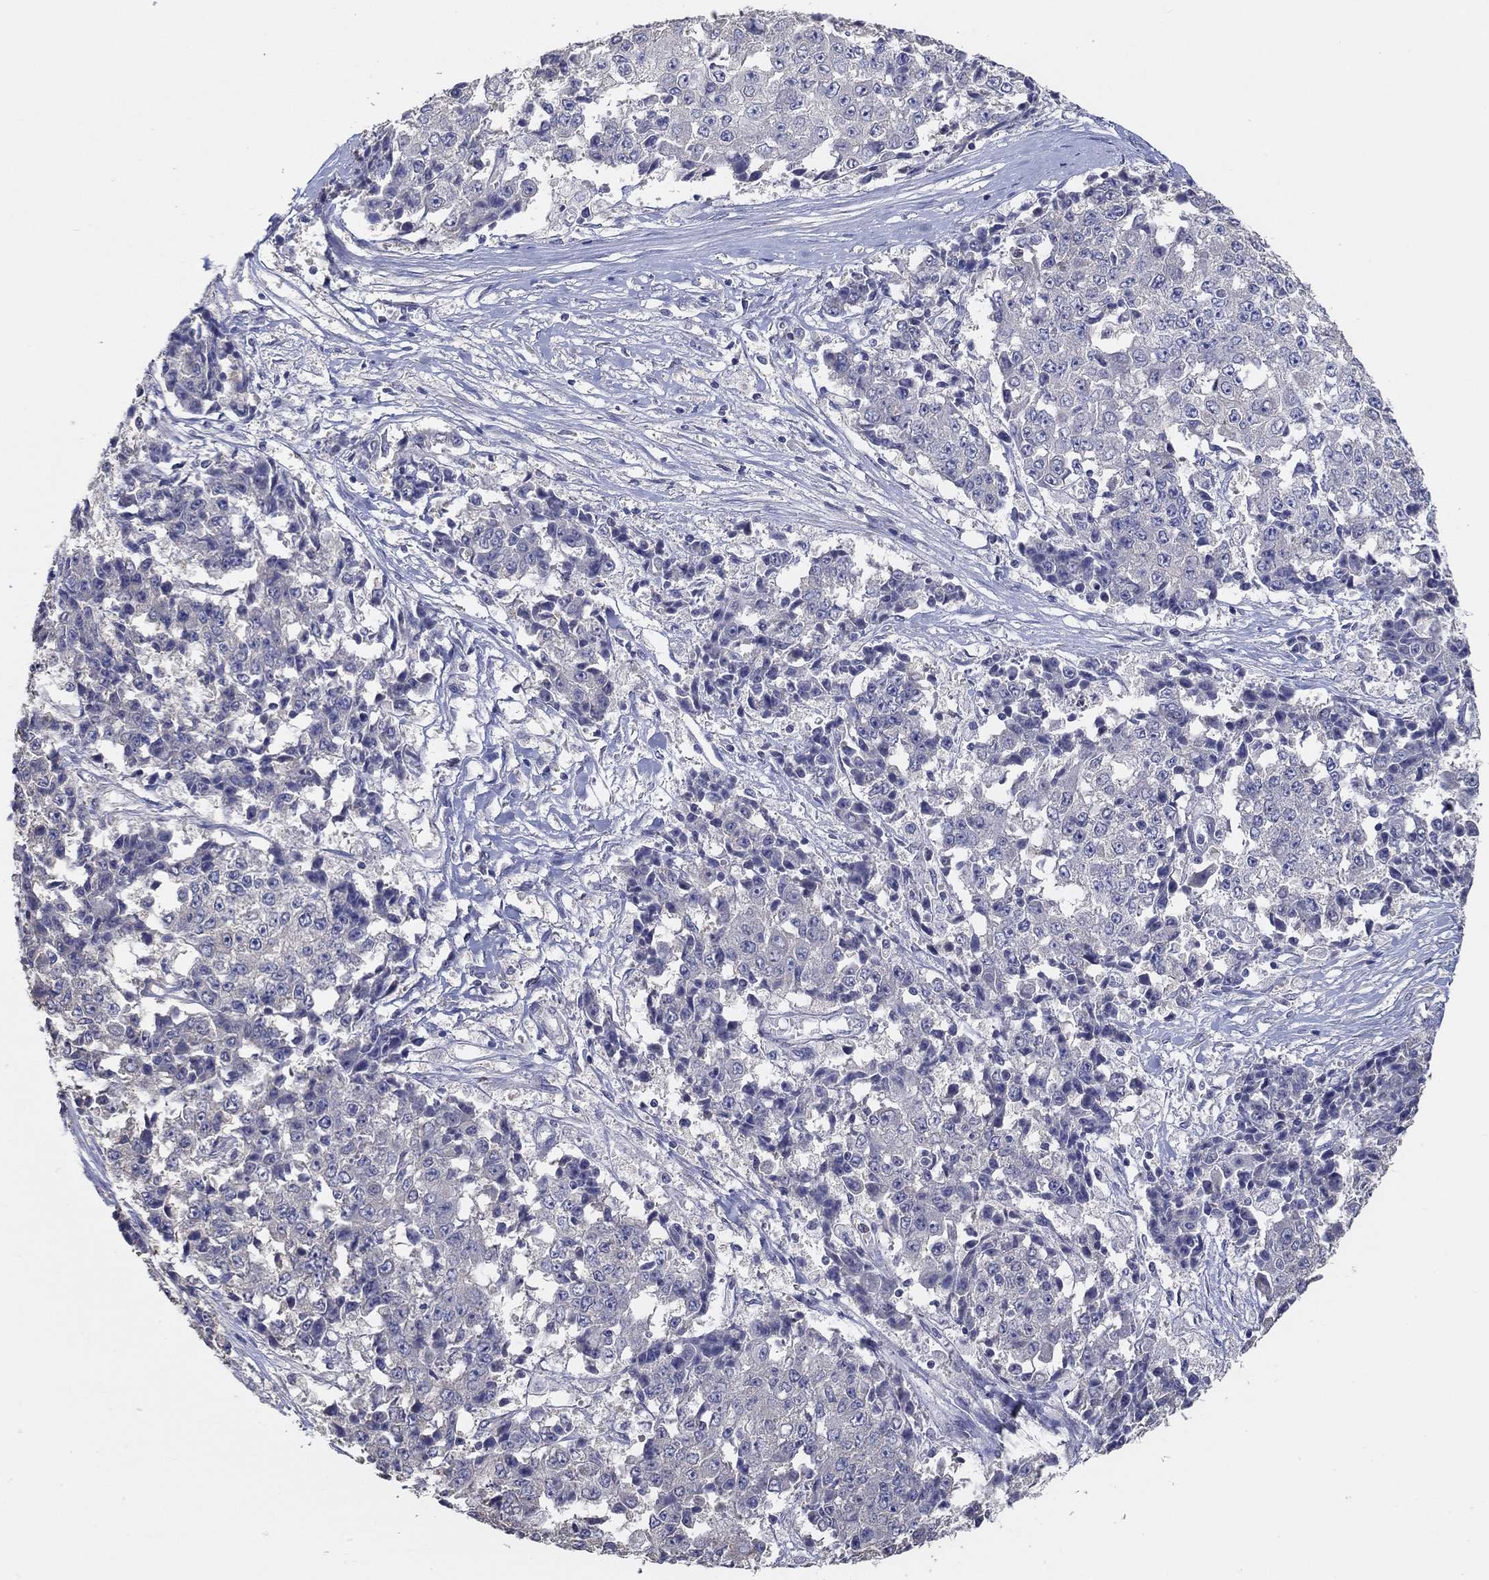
{"staining": {"intensity": "negative", "quantity": "none", "location": "none"}, "tissue": "ovarian cancer", "cell_type": "Tumor cells", "image_type": "cancer", "snomed": [{"axis": "morphology", "description": "Carcinoma, endometroid"}, {"axis": "topography", "description": "Ovary"}], "caption": "Tumor cells show no significant staining in endometroid carcinoma (ovarian). The staining was performed using DAB to visualize the protein expression in brown, while the nuclei were stained in blue with hematoxylin (Magnification: 20x).", "gene": "DOCK3", "patient": {"sex": "female", "age": 42}}